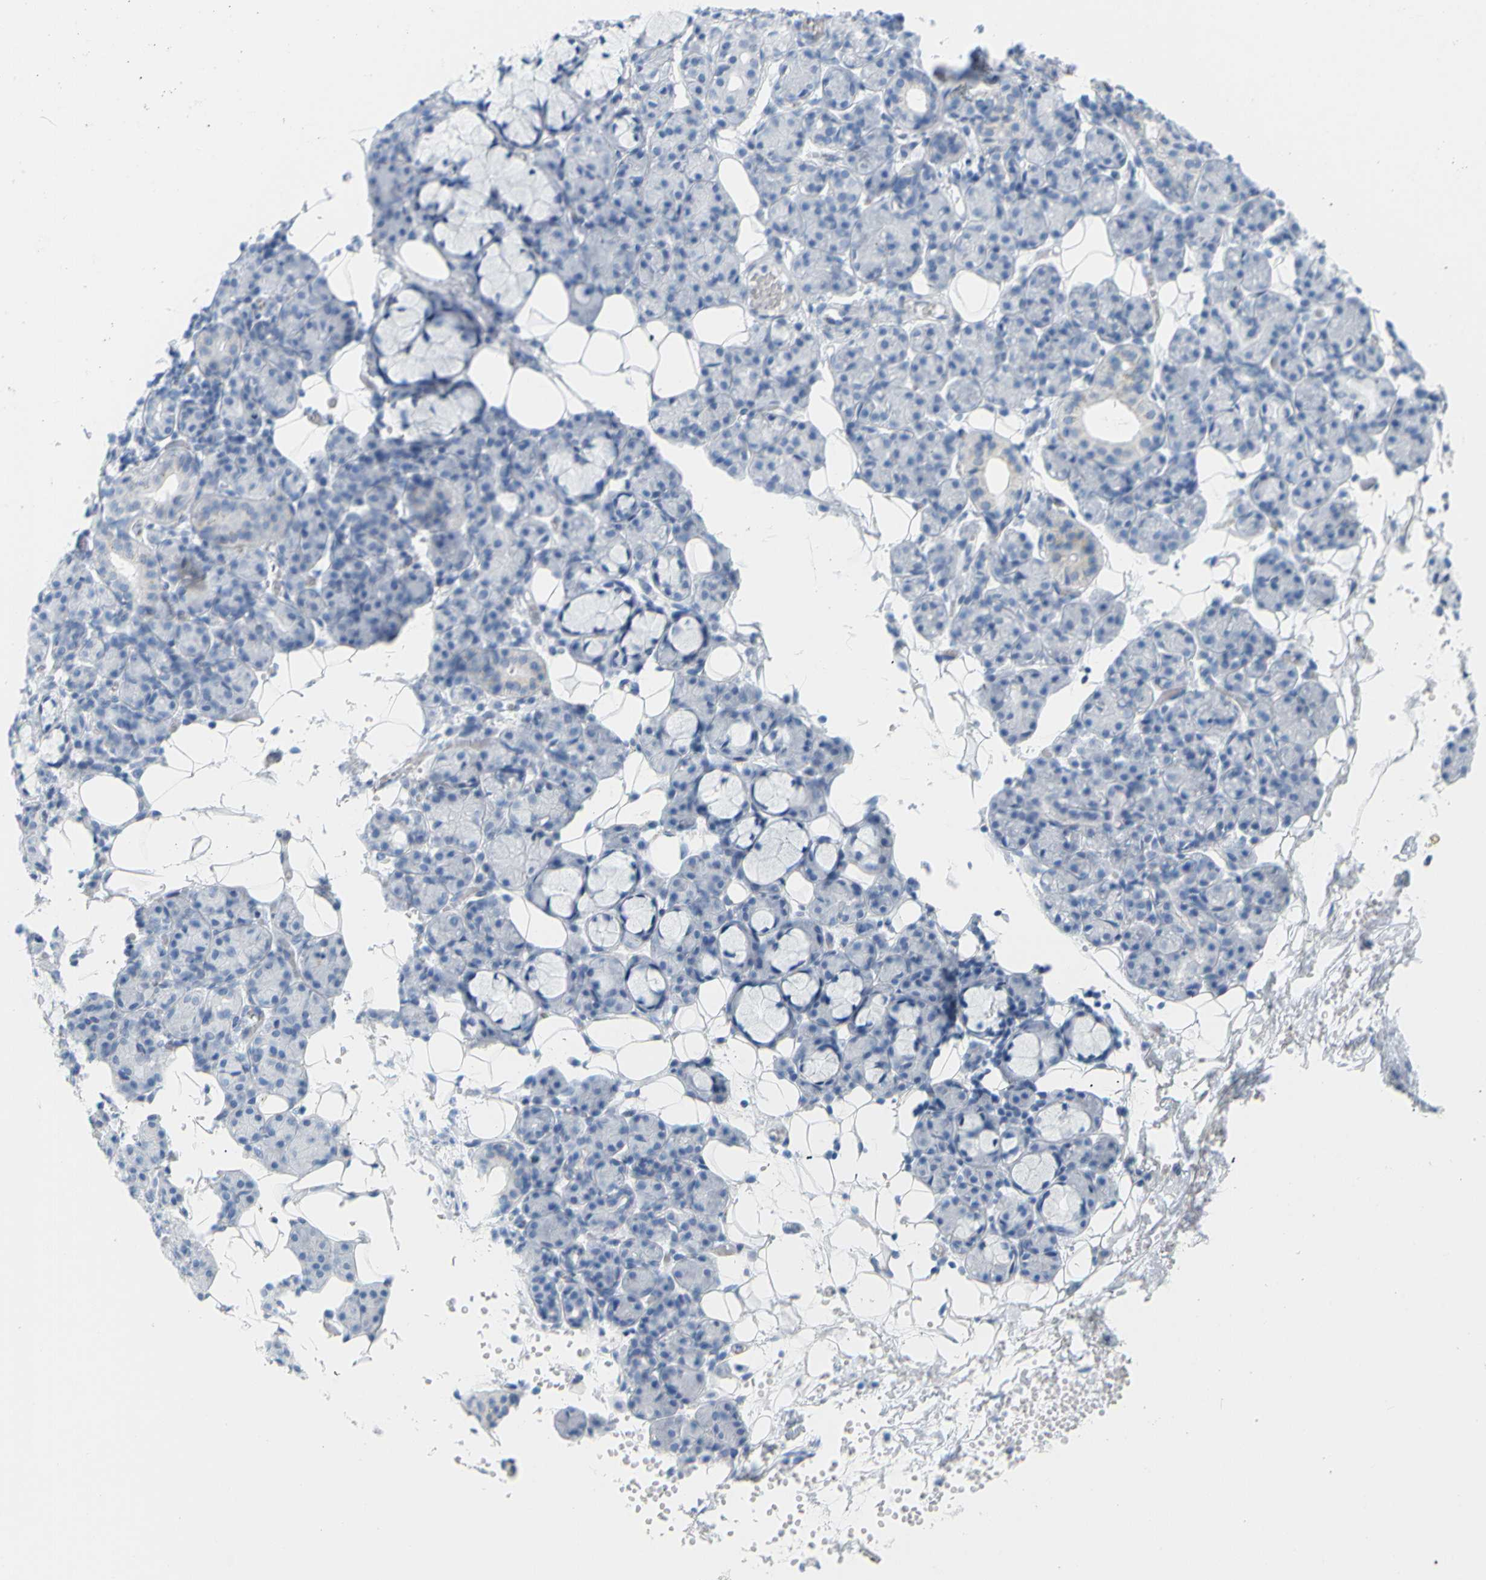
{"staining": {"intensity": "negative", "quantity": "none", "location": "none"}, "tissue": "salivary gland", "cell_type": "Glandular cells", "image_type": "normal", "snomed": [{"axis": "morphology", "description": "Normal tissue, NOS"}, {"axis": "topography", "description": "Salivary gland"}], "caption": "Glandular cells show no significant protein expression in normal salivary gland. (Stains: DAB (3,3'-diaminobenzidine) immunohistochemistry (IHC) with hematoxylin counter stain, Microscopy: brightfield microscopy at high magnification).", "gene": "OPN1SW", "patient": {"sex": "male", "age": 63}}